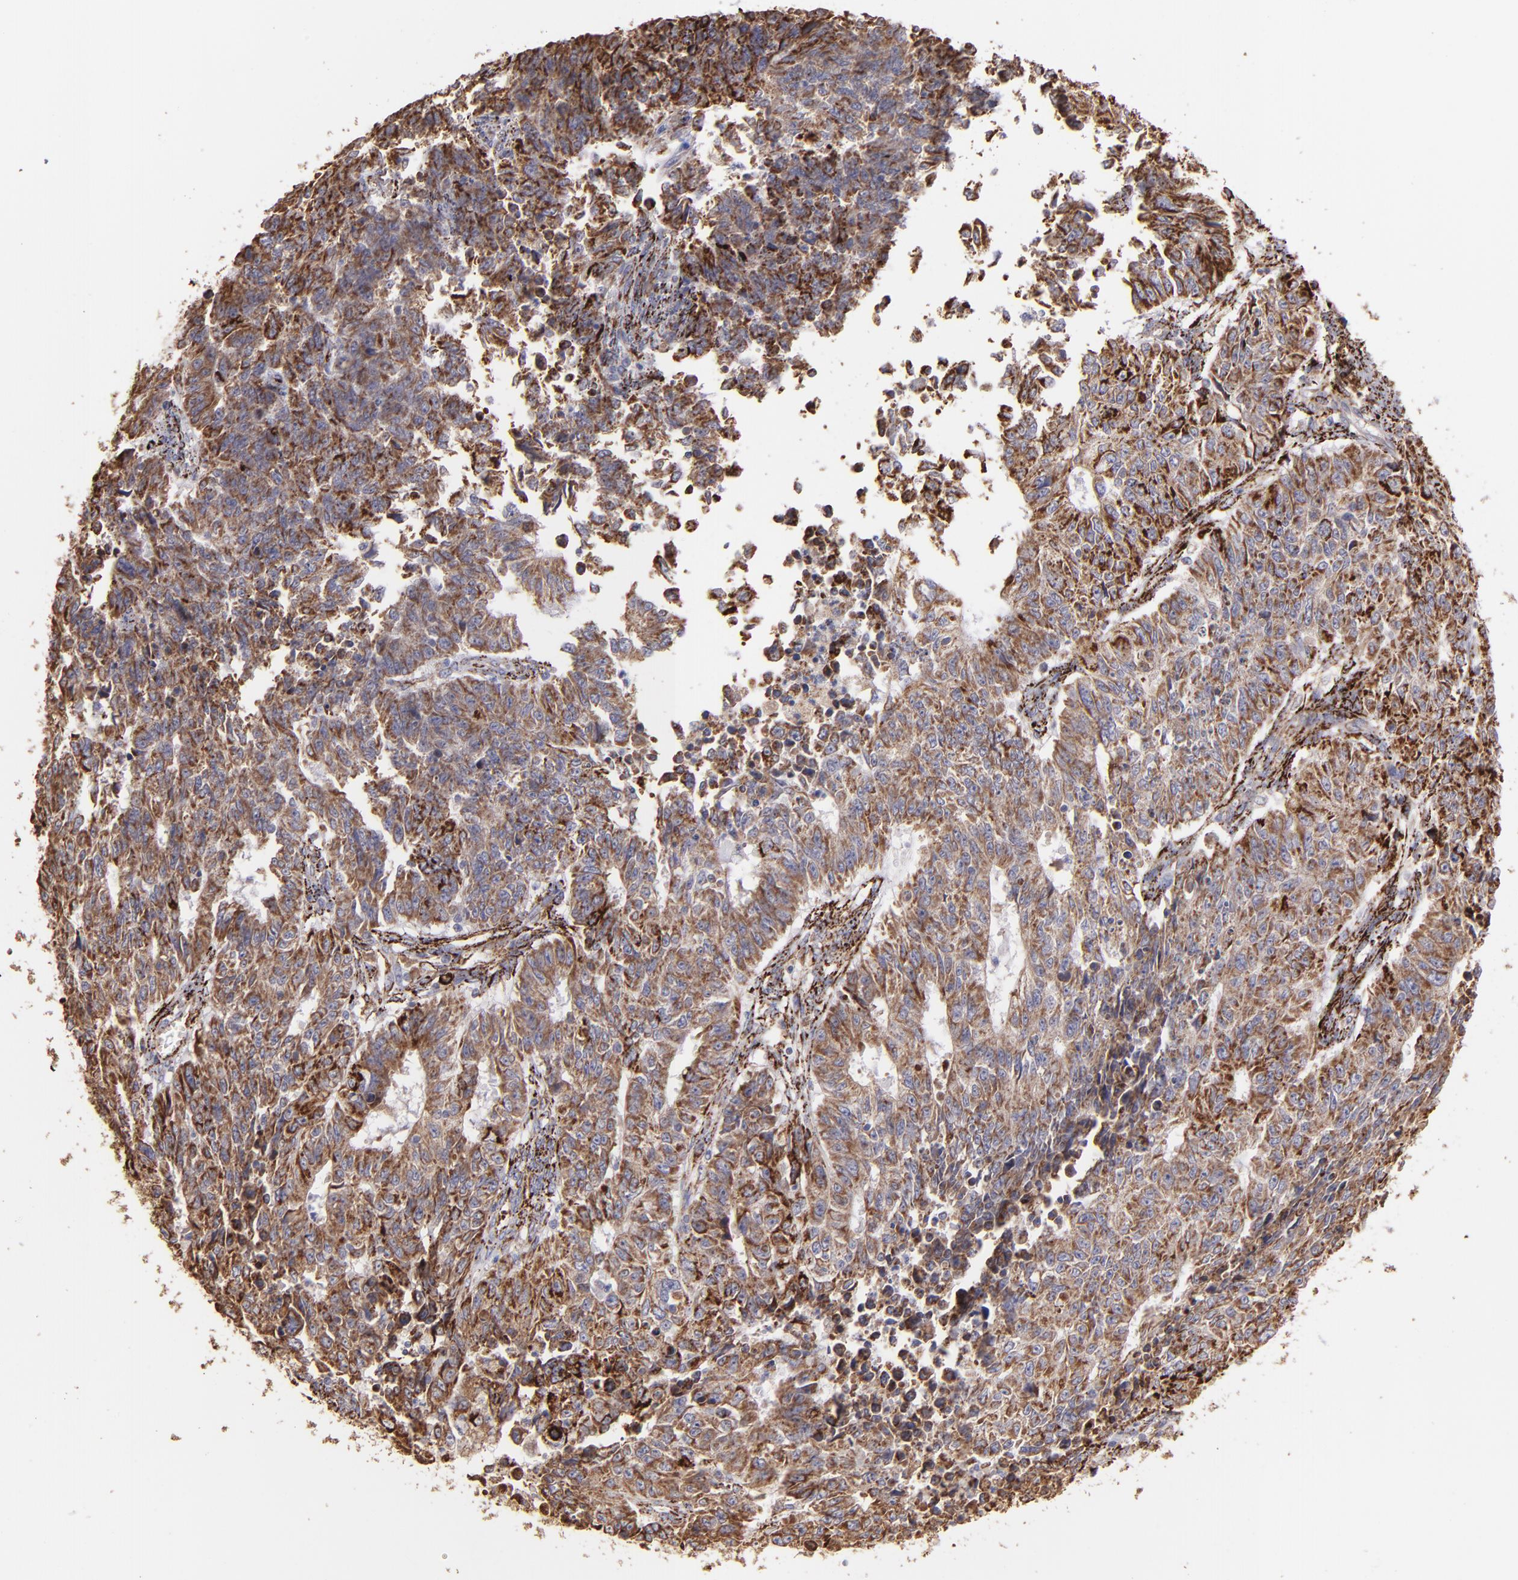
{"staining": {"intensity": "moderate", "quantity": ">75%", "location": "cytoplasmic/membranous"}, "tissue": "endometrial cancer", "cell_type": "Tumor cells", "image_type": "cancer", "snomed": [{"axis": "morphology", "description": "Adenocarcinoma, NOS"}, {"axis": "topography", "description": "Endometrium"}], "caption": "IHC (DAB) staining of adenocarcinoma (endometrial) exhibits moderate cytoplasmic/membranous protein staining in approximately >75% of tumor cells.", "gene": "MAOB", "patient": {"sex": "female", "age": 42}}